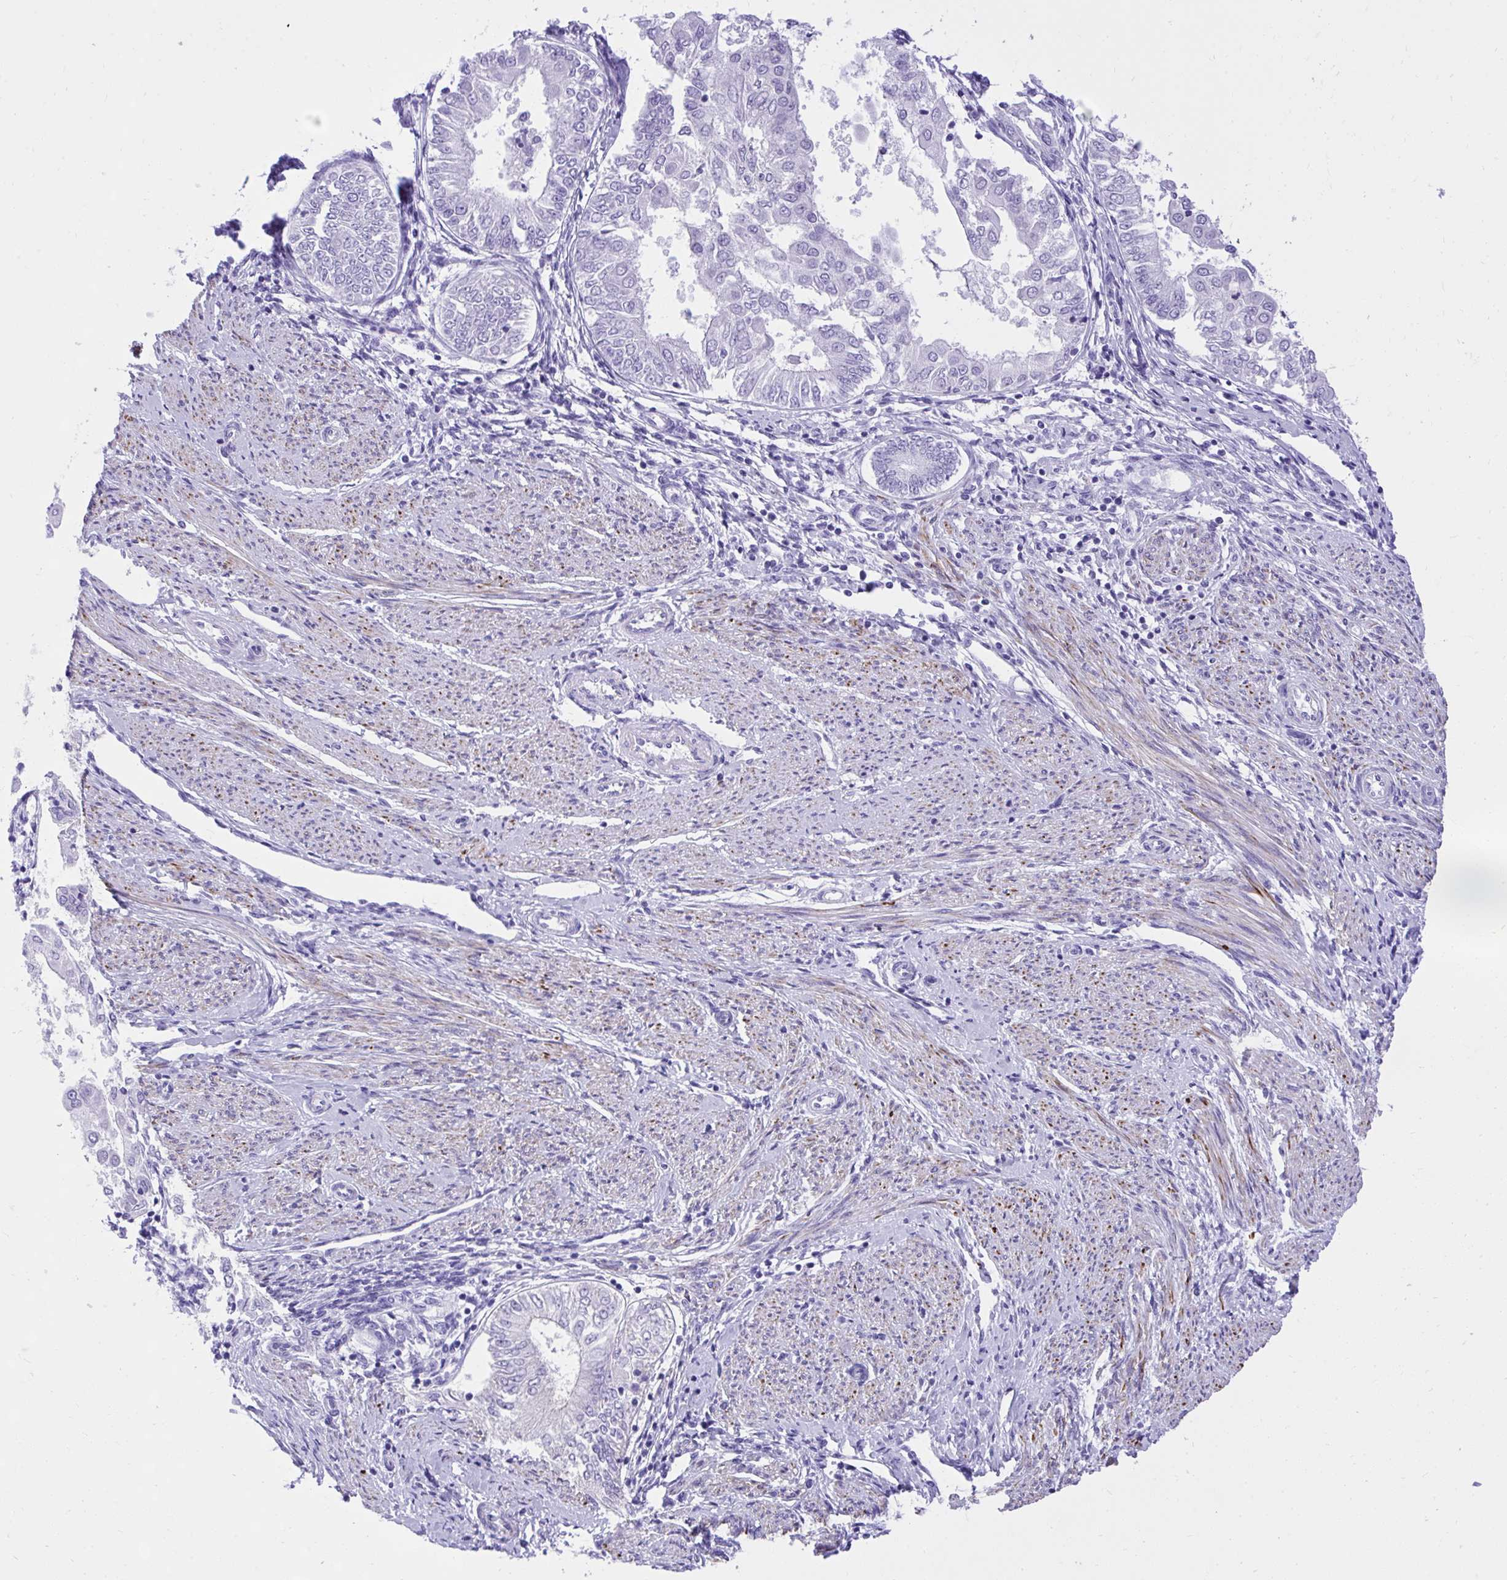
{"staining": {"intensity": "negative", "quantity": "none", "location": "none"}, "tissue": "endometrial cancer", "cell_type": "Tumor cells", "image_type": "cancer", "snomed": [{"axis": "morphology", "description": "Adenocarcinoma, NOS"}, {"axis": "topography", "description": "Endometrium"}], "caption": "IHC photomicrograph of neoplastic tissue: endometrial cancer stained with DAB reveals no significant protein positivity in tumor cells.", "gene": "KCNN4", "patient": {"sex": "female", "age": 68}}